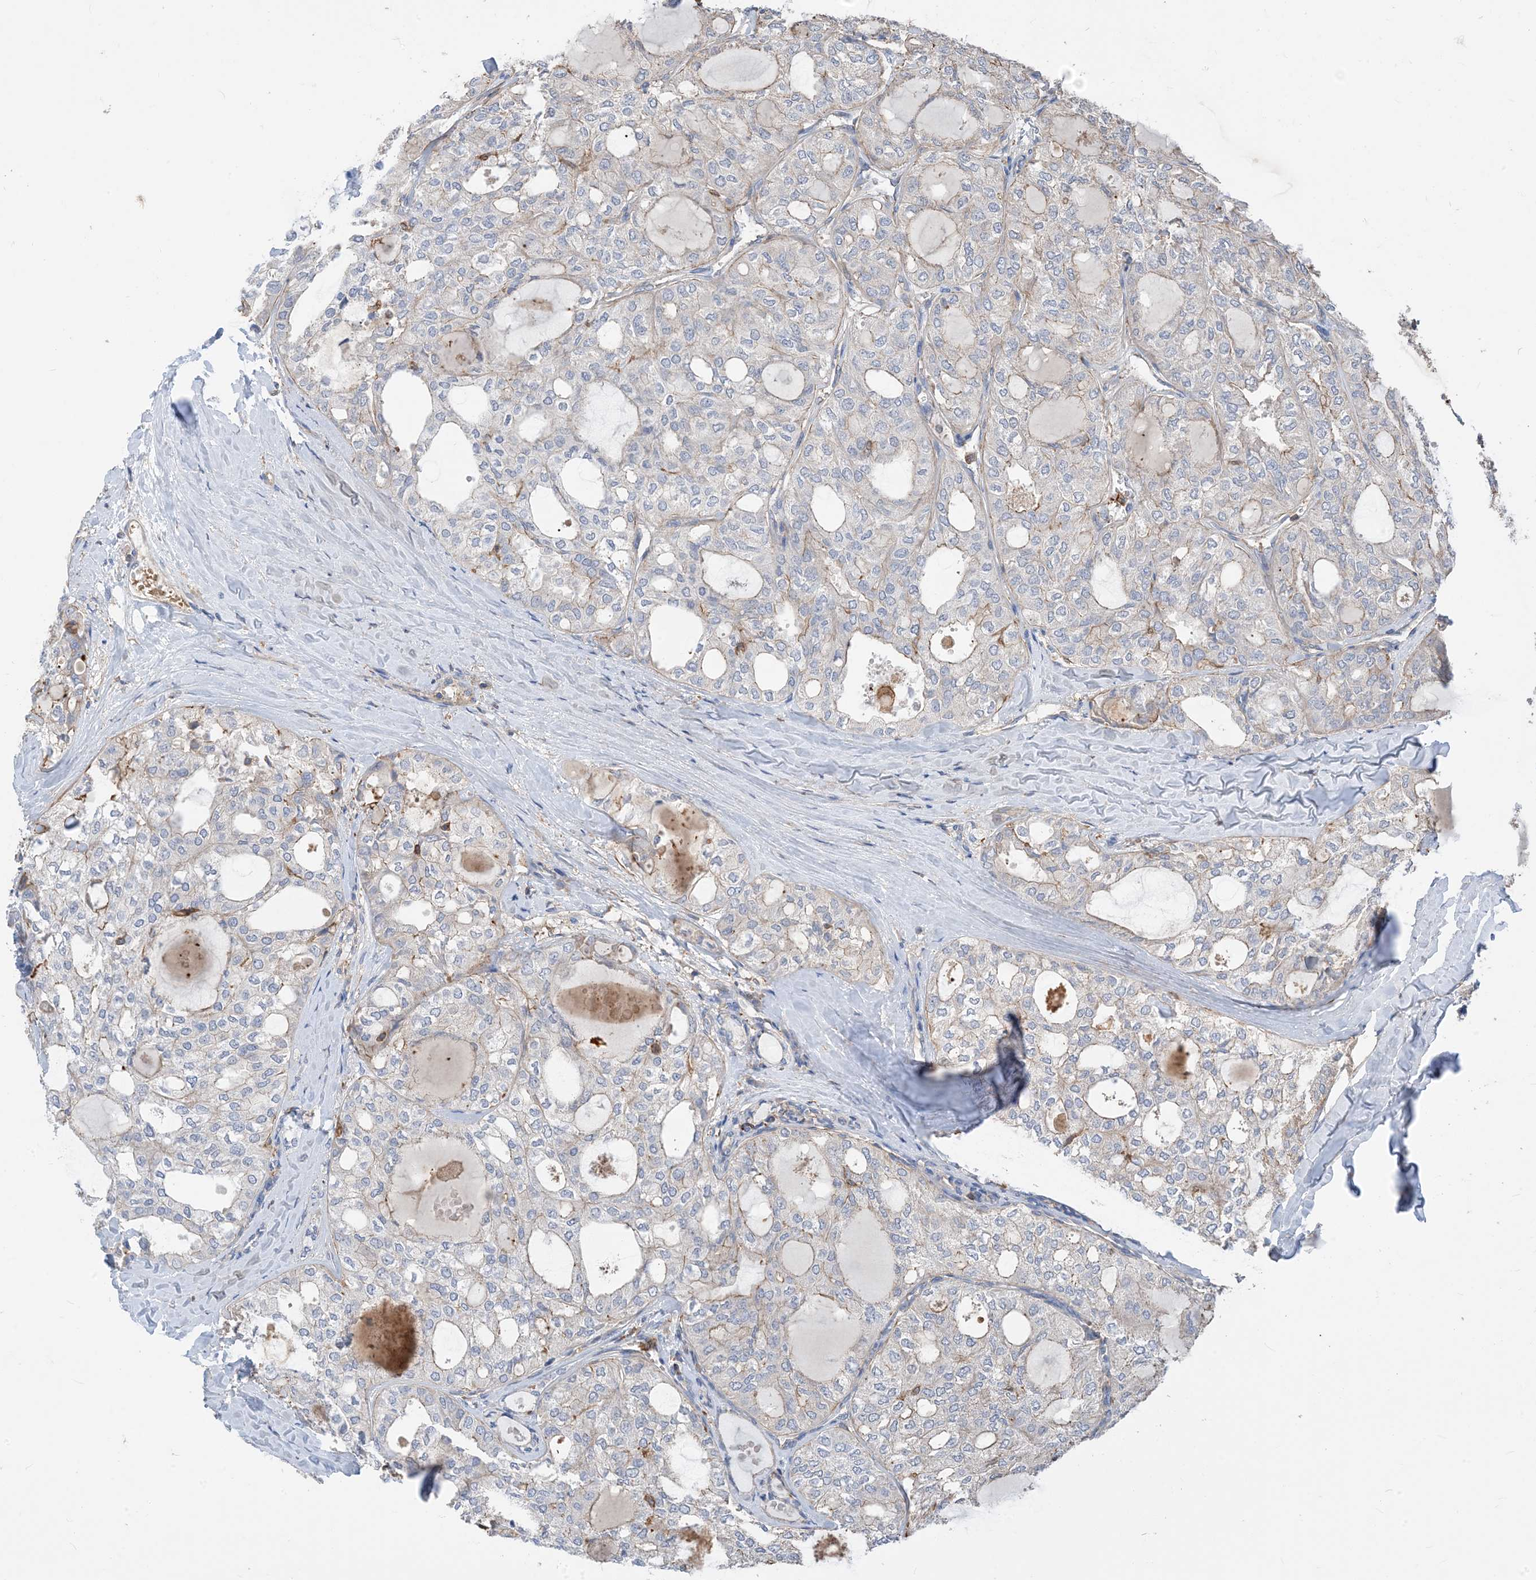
{"staining": {"intensity": "negative", "quantity": "none", "location": "none"}, "tissue": "thyroid cancer", "cell_type": "Tumor cells", "image_type": "cancer", "snomed": [{"axis": "morphology", "description": "Follicular adenoma carcinoma, NOS"}, {"axis": "topography", "description": "Thyroid gland"}], "caption": "Thyroid follicular adenoma carcinoma was stained to show a protein in brown. There is no significant expression in tumor cells.", "gene": "PARVG", "patient": {"sex": "male", "age": 75}}